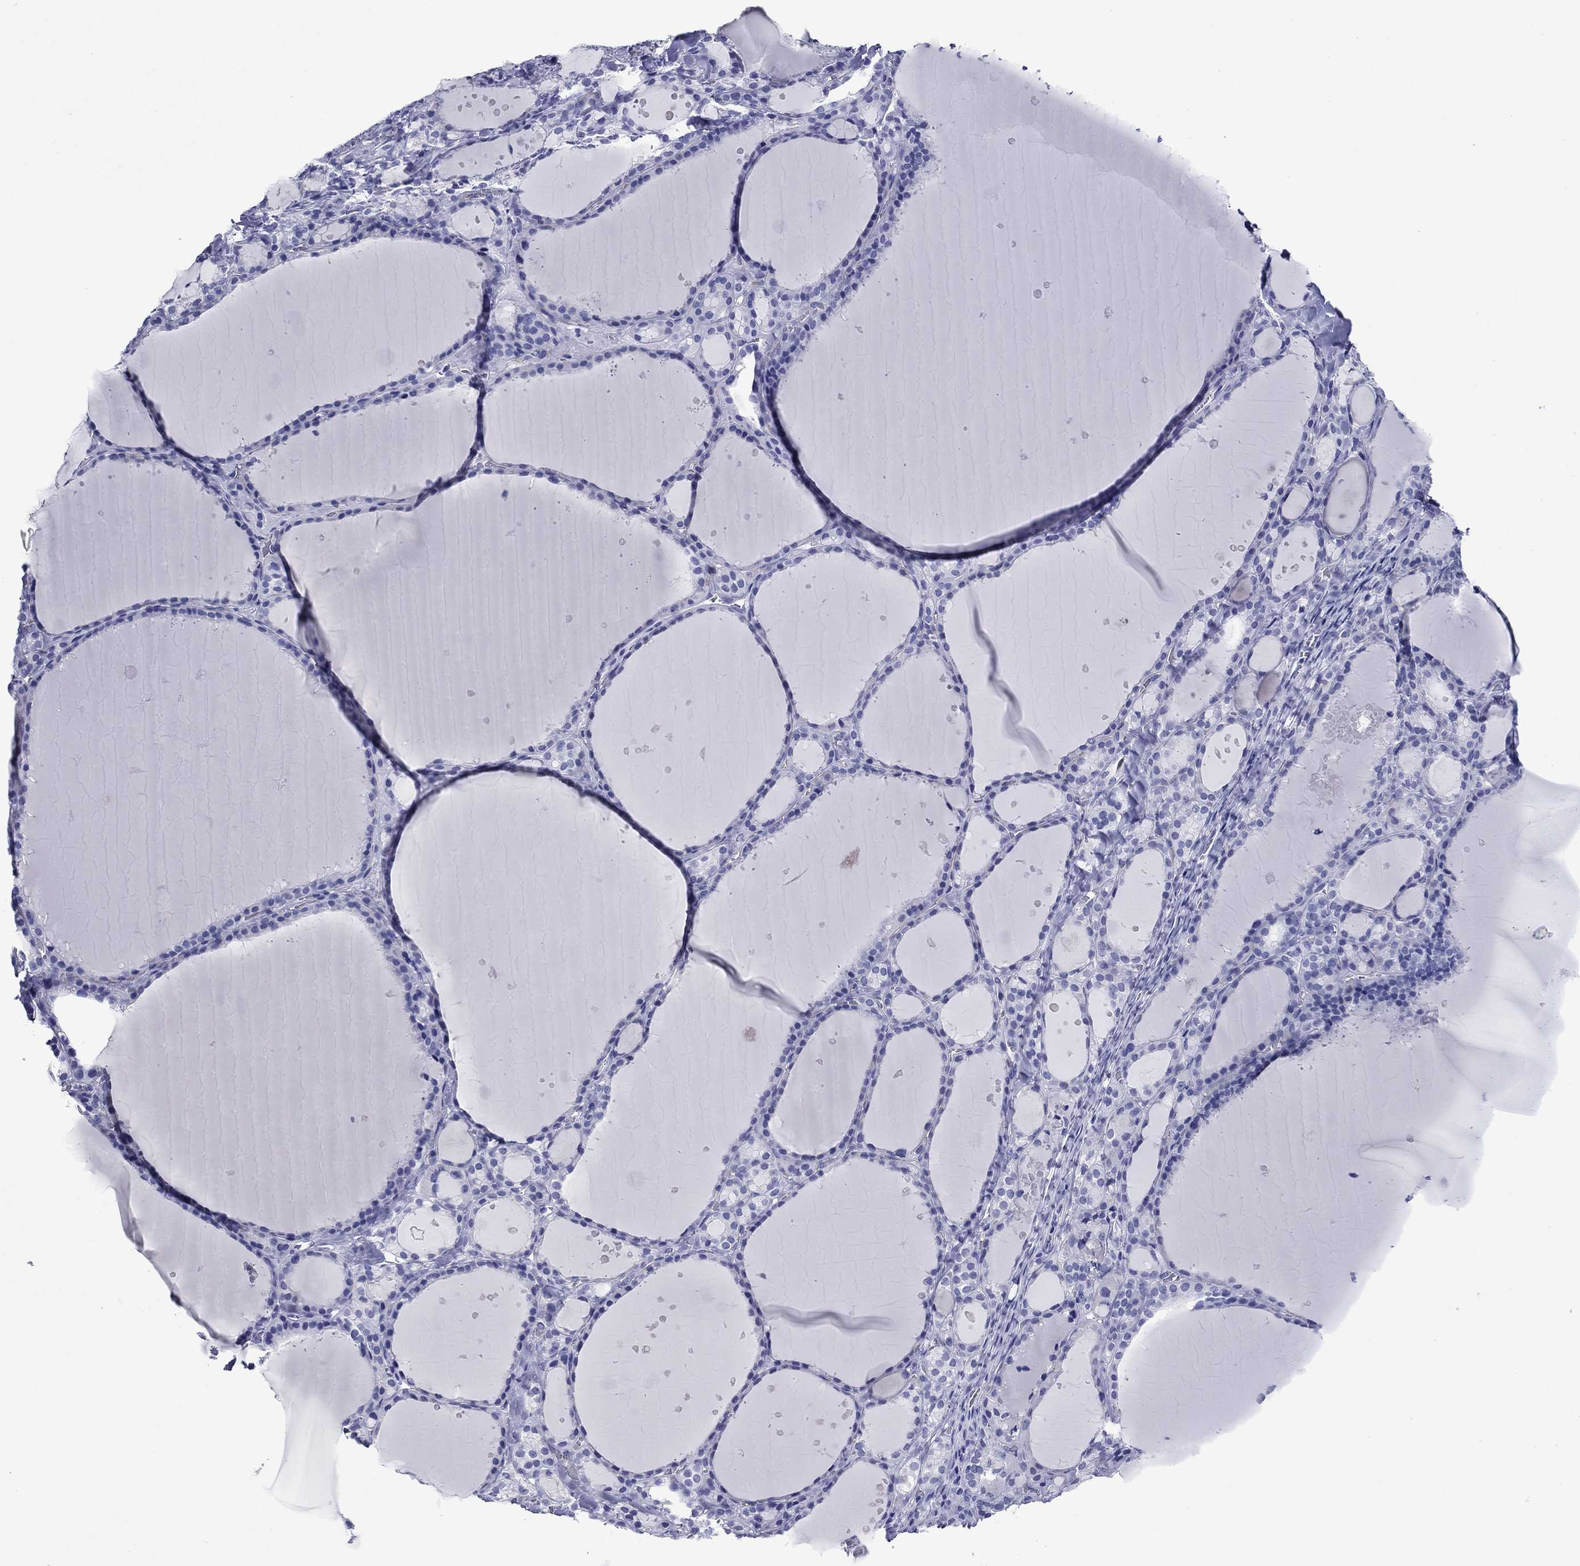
{"staining": {"intensity": "negative", "quantity": "none", "location": "none"}, "tissue": "thyroid gland", "cell_type": "Glandular cells", "image_type": "normal", "snomed": [{"axis": "morphology", "description": "Normal tissue, NOS"}, {"axis": "topography", "description": "Thyroid gland"}], "caption": "Glandular cells are negative for brown protein staining in normal thyroid gland. Nuclei are stained in blue.", "gene": "ROM1", "patient": {"sex": "male", "age": 68}}